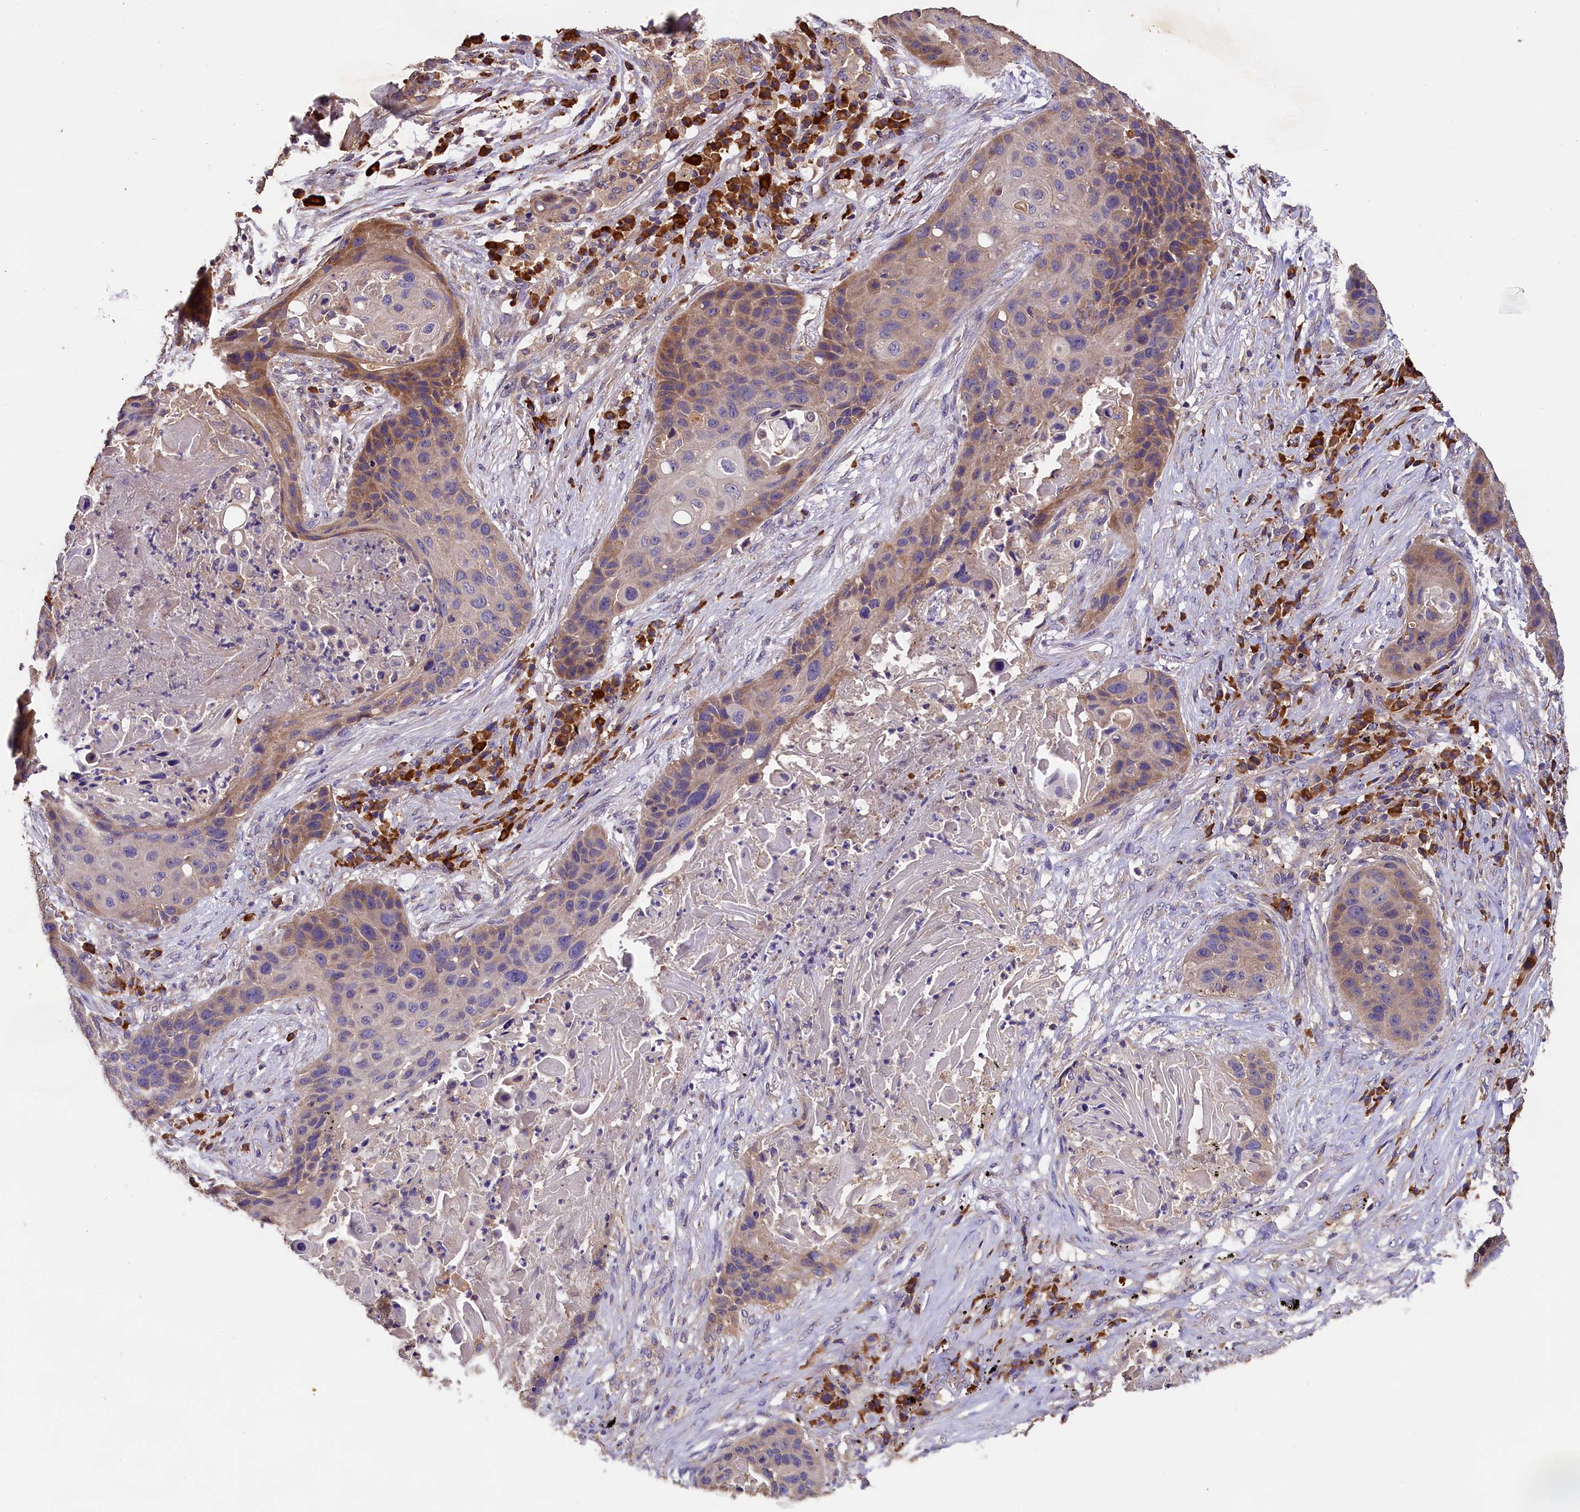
{"staining": {"intensity": "moderate", "quantity": "<25%", "location": "cytoplasmic/membranous"}, "tissue": "lung cancer", "cell_type": "Tumor cells", "image_type": "cancer", "snomed": [{"axis": "morphology", "description": "Squamous cell carcinoma, NOS"}, {"axis": "topography", "description": "Lung"}], "caption": "Immunohistochemical staining of squamous cell carcinoma (lung) exhibits low levels of moderate cytoplasmic/membranous staining in approximately <25% of tumor cells.", "gene": "ENKD1", "patient": {"sex": "female", "age": 63}}